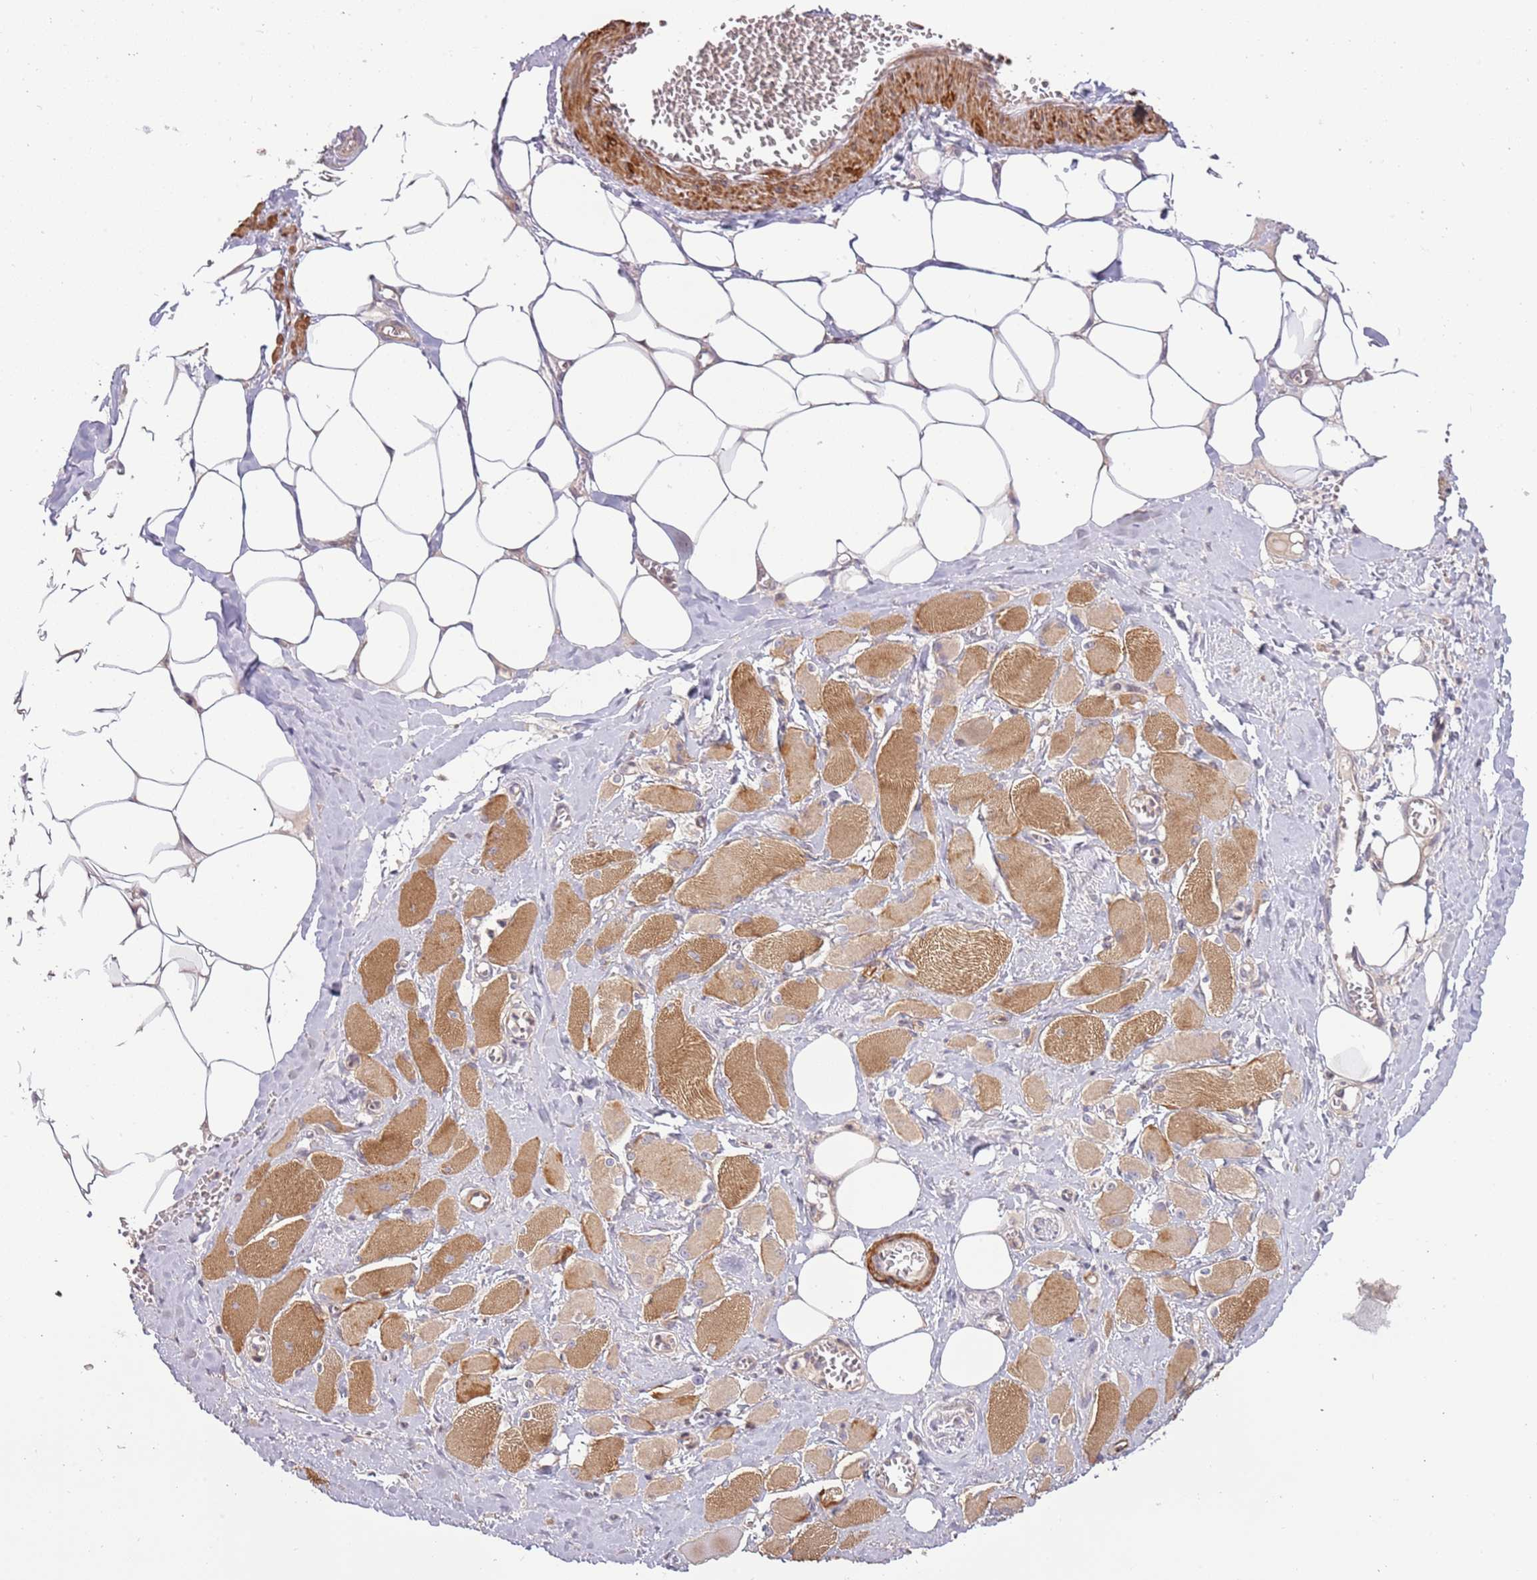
{"staining": {"intensity": "moderate", "quantity": ">75%", "location": "cytoplasmic/membranous"}, "tissue": "skeletal muscle", "cell_type": "Myocytes", "image_type": "normal", "snomed": [{"axis": "morphology", "description": "Normal tissue, NOS"}, {"axis": "morphology", "description": "Basal cell carcinoma"}, {"axis": "topography", "description": "Skeletal muscle"}], "caption": "Skeletal muscle stained with a brown dye exhibits moderate cytoplasmic/membranous positive staining in approximately >75% of myocytes.", "gene": "RNF128", "patient": {"sex": "female", "age": 64}}